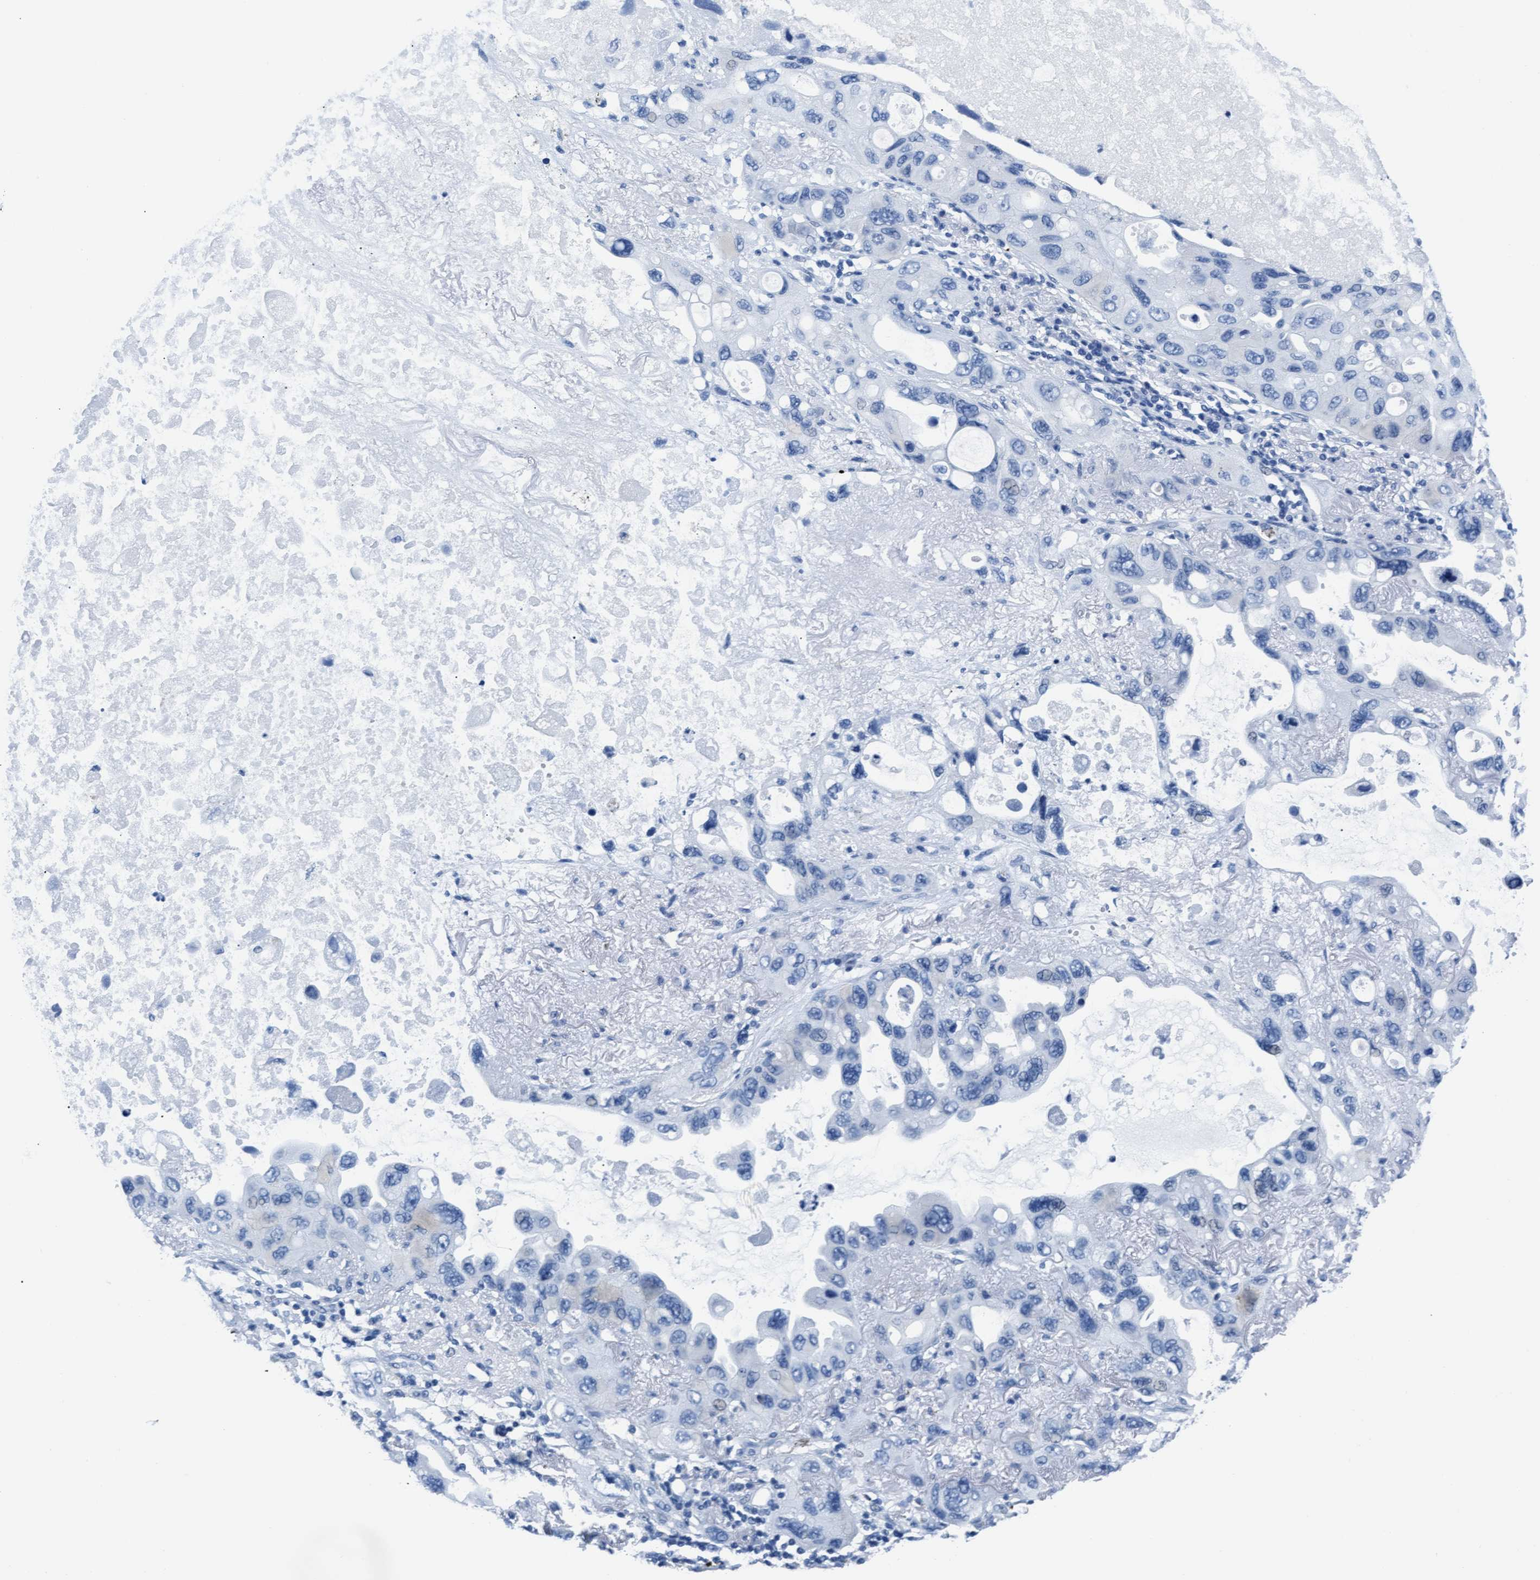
{"staining": {"intensity": "negative", "quantity": "none", "location": "none"}, "tissue": "lung cancer", "cell_type": "Tumor cells", "image_type": "cancer", "snomed": [{"axis": "morphology", "description": "Squamous cell carcinoma, NOS"}, {"axis": "topography", "description": "Lung"}], "caption": "Tumor cells show no significant expression in lung cancer (squamous cell carcinoma). The staining was performed using DAB to visualize the protein expression in brown, while the nuclei were stained in blue with hematoxylin (Magnification: 20x).", "gene": "MMP8", "patient": {"sex": "female", "age": 73}}